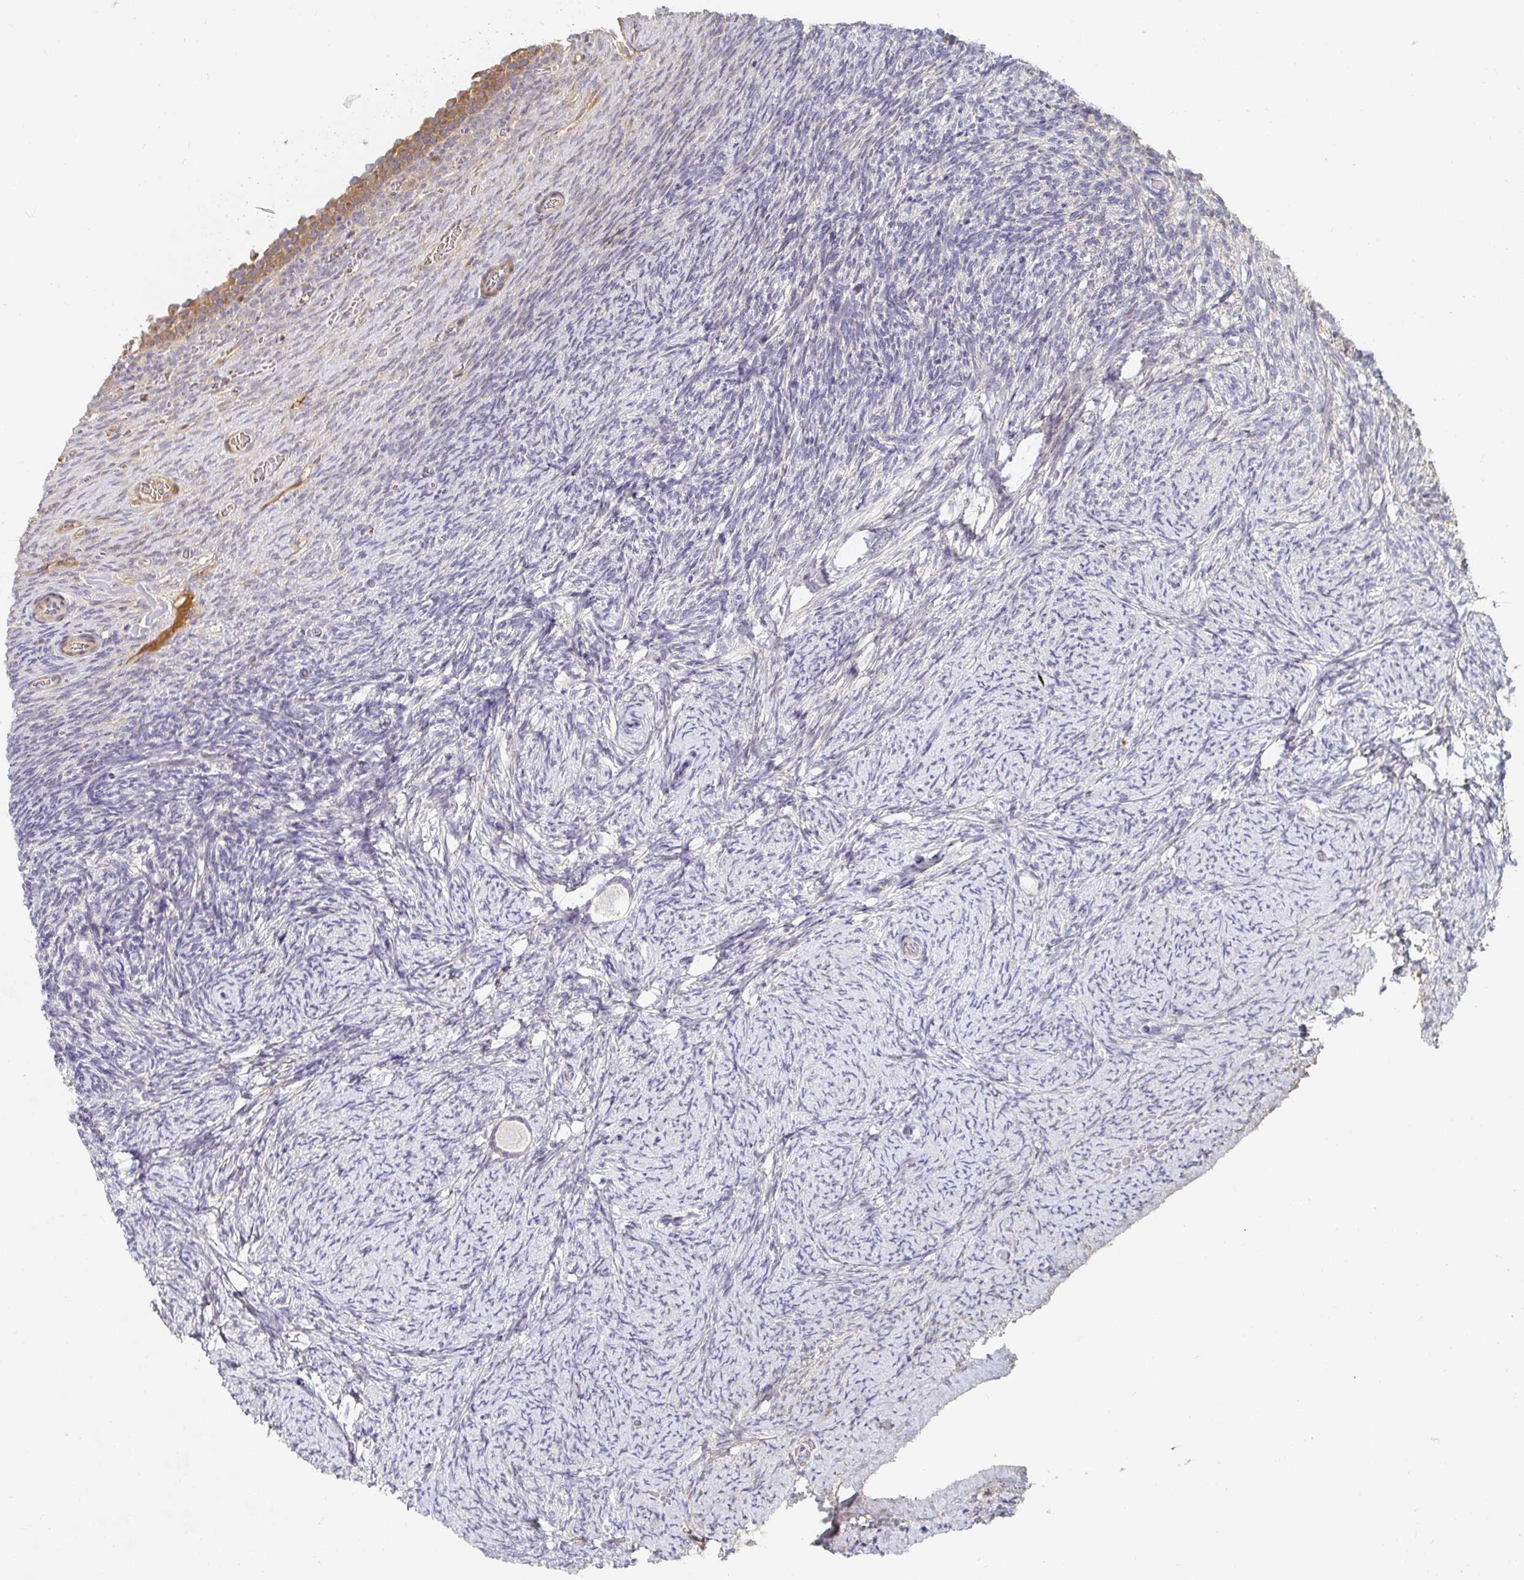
{"staining": {"intensity": "negative", "quantity": "none", "location": "none"}, "tissue": "ovary", "cell_type": "Follicle cells", "image_type": "normal", "snomed": [{"axis": "morphology", "description": "Normal tissue, NOS"}, {"axis": "topography", "description": "Ovary"}], "caption": "Follicle cells show no significant expression in benign ovary.", "gene": "NME9", "patient": {"sex": "female", "age": 34}}